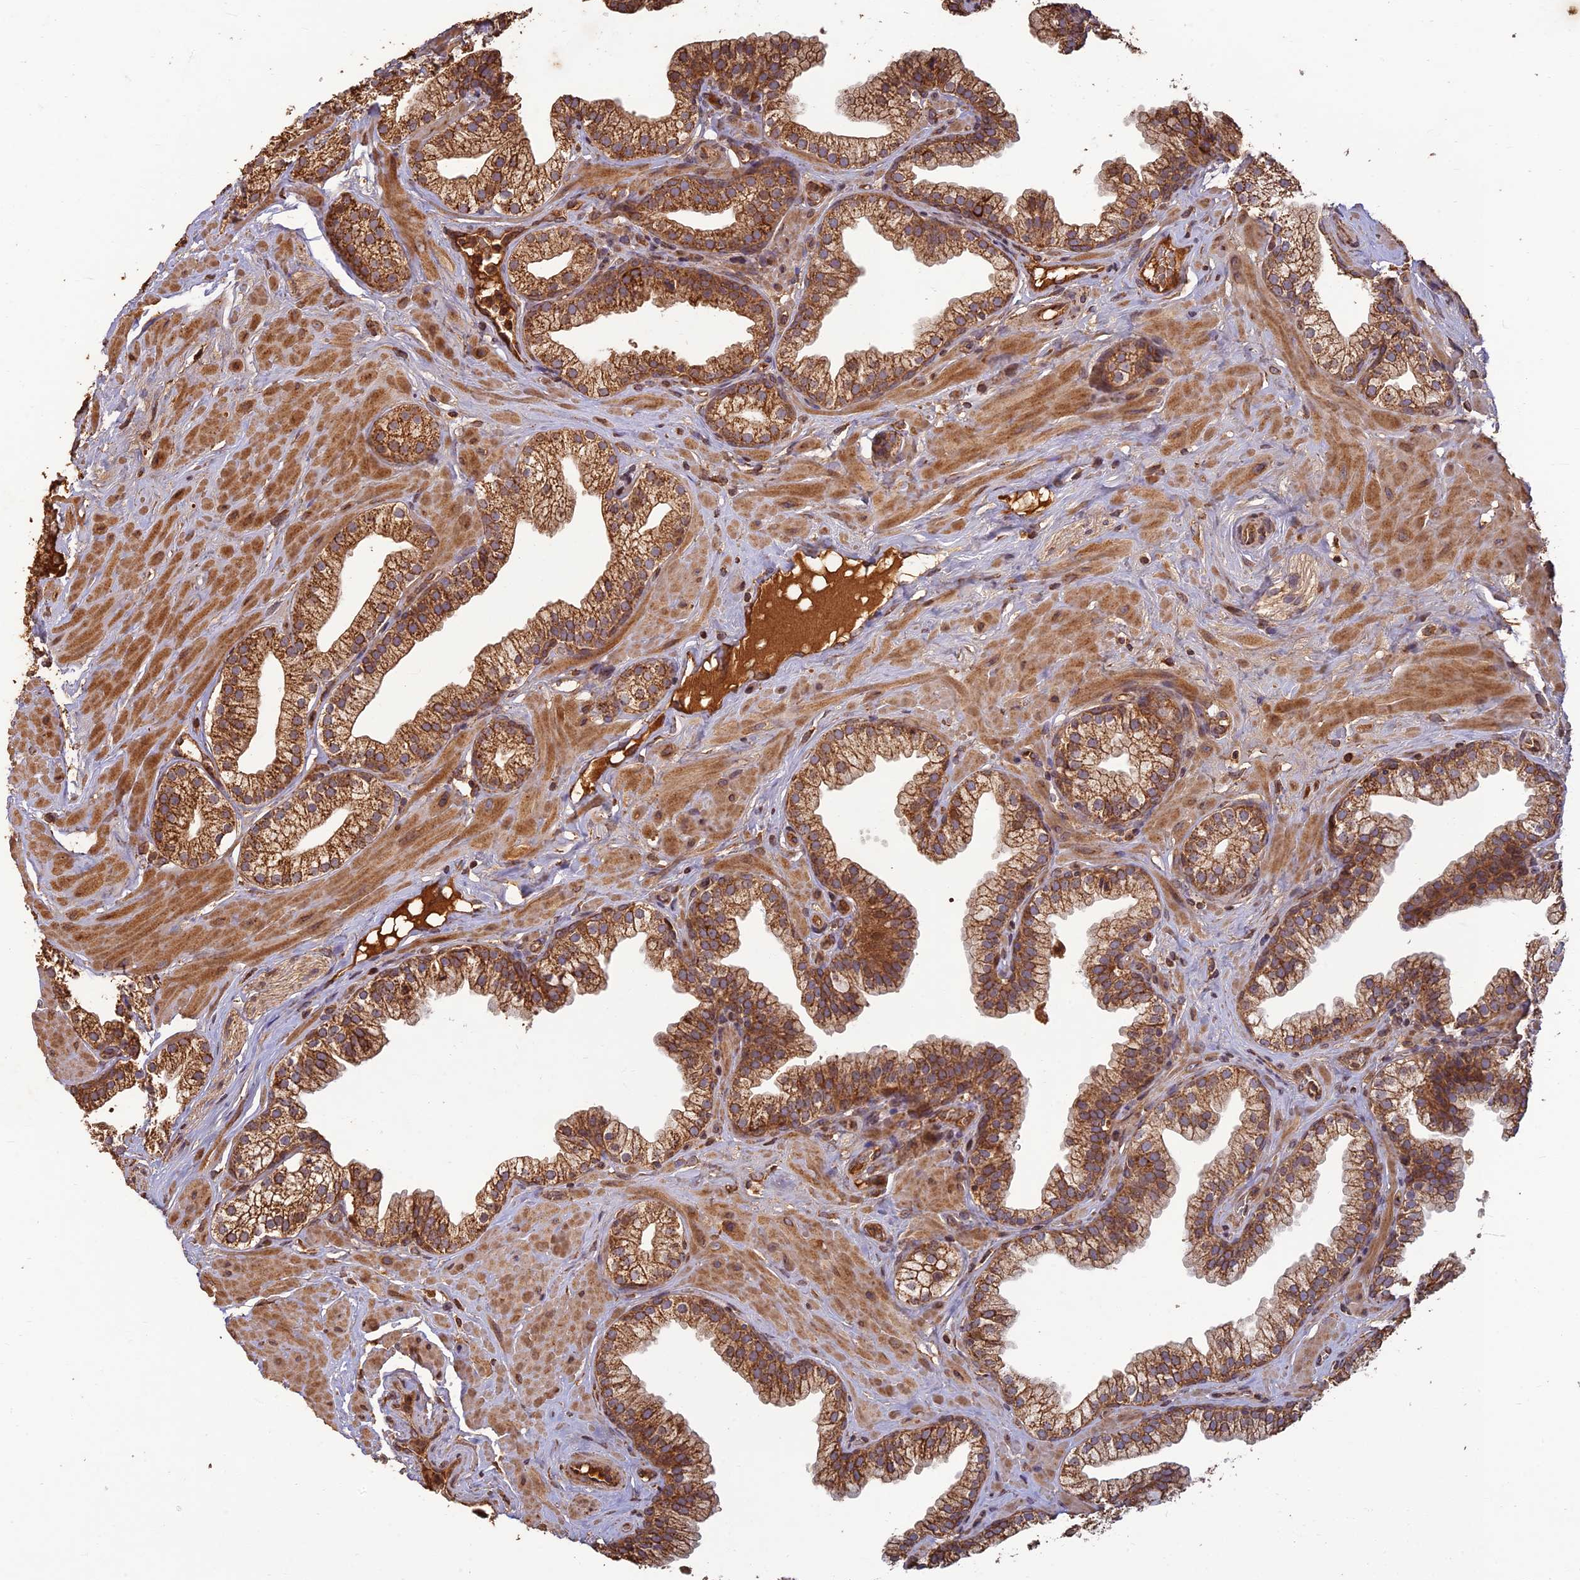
{"staining": {"intensity": "moderate", "quantity": ">75%", "location": "cytoplasmic/membranous"}, "tissue": "prostate", "cell_type": "Glandular cells", "image_type": "normal", "snomed": [{"axis": "morphology", "description": "Normal tissue, NOS"}, {"axis": "morphology", "description": "Urothelial carcinoma, Low grade"}, {"axis": "topography", "description": "Urinary bladder"}, {"axis": "topography", "description": "Prostate"}], "caption": "Glandular cells exhibit moderate cytoplasmic/membranous expression in about >75% of cells in normal prostate.", "gene": "CORO1C", "patient": {"sex": "male", "age": 60}}